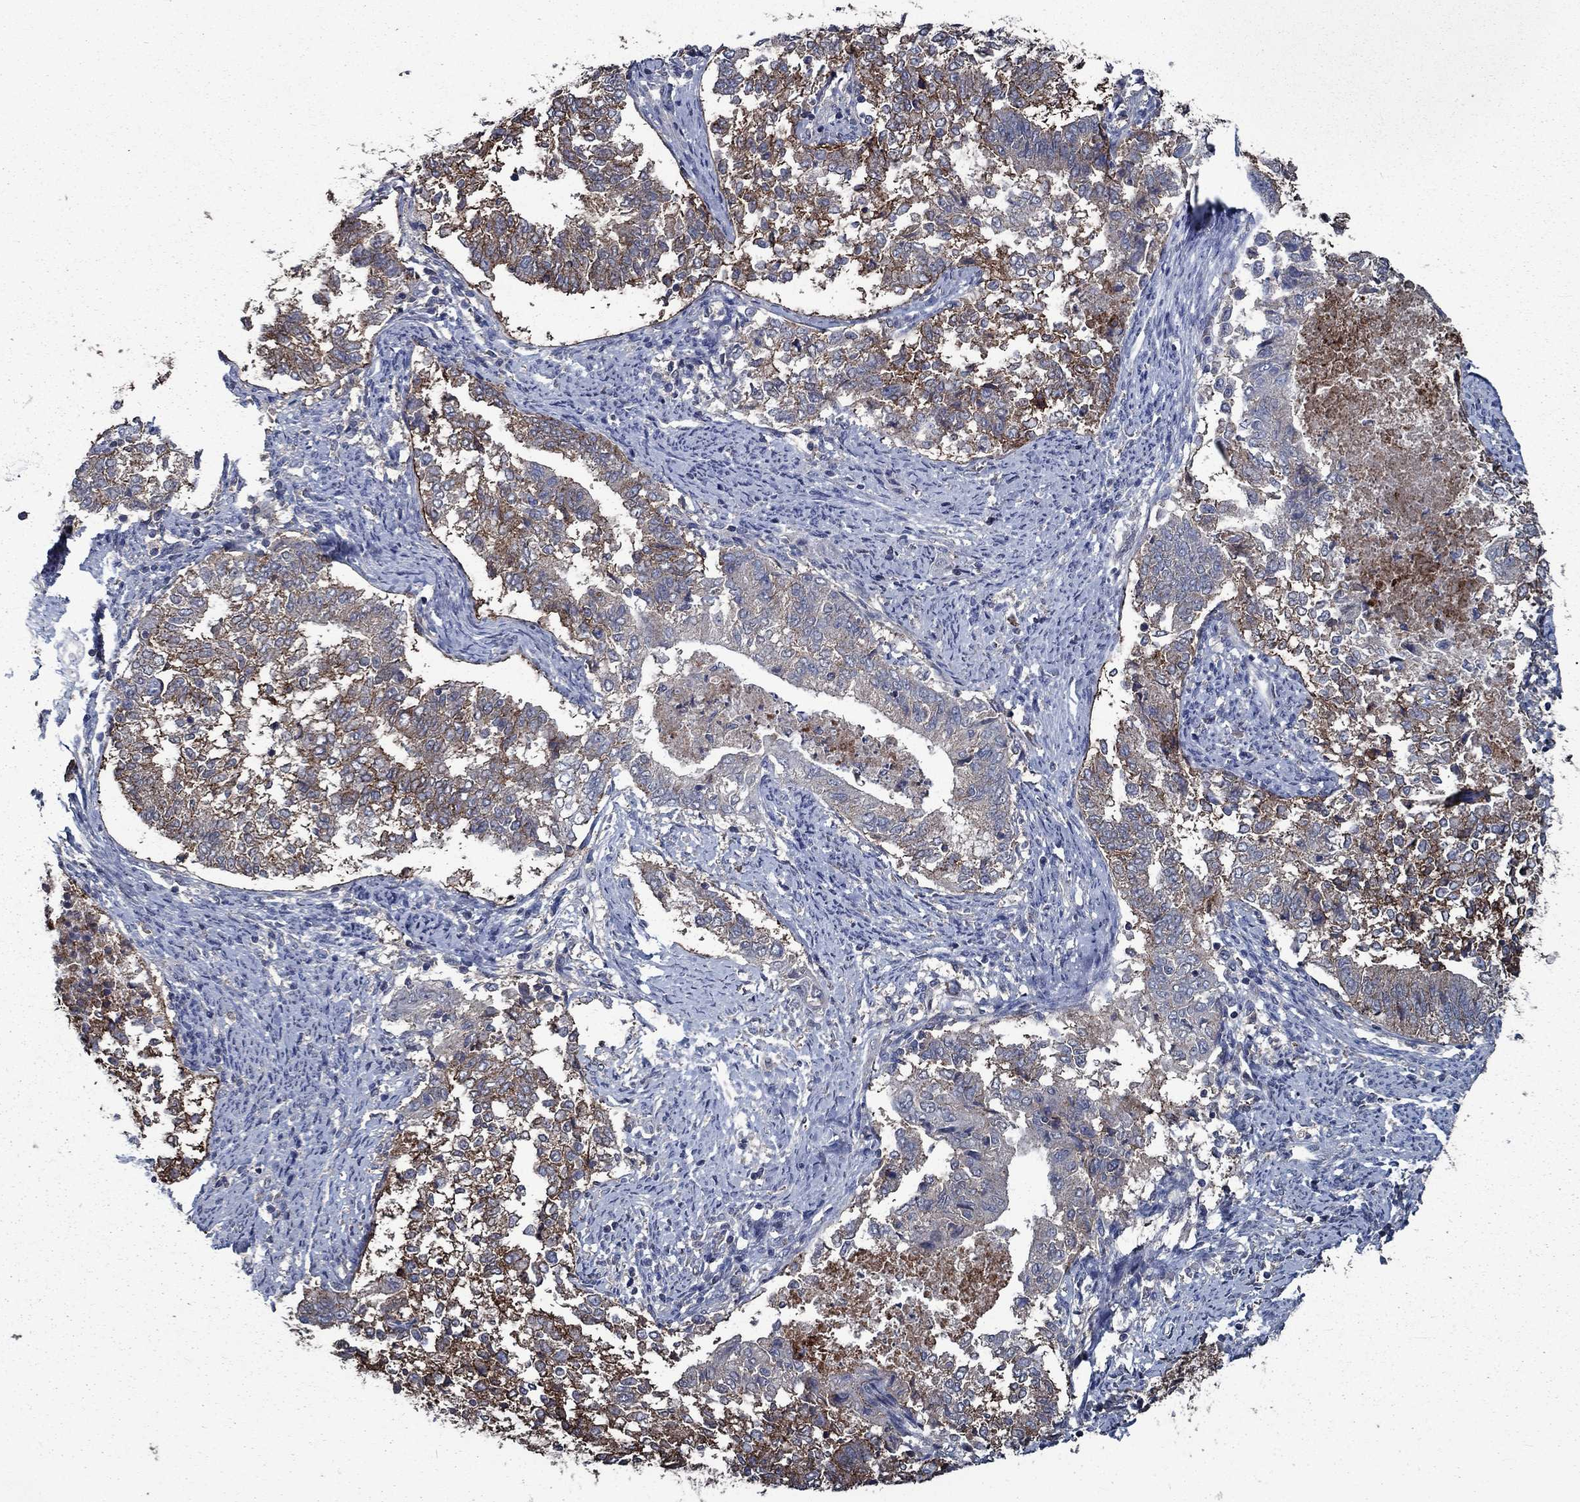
{"staining": {"intensity": "strong", "quantity": "<25%", "location": "cytoplasmic/membranous"}, "tissue": "endometrial cancer", "cell_type": "Tumor cells", "image_type": "cancer", "snomed": [{"axis": "morphology", "description": "Adenocarcinoma, NOS"}, {"axis": "topography", "description": "Endometrium"}], "caption": "Adenocarcinoma (endometrial) stained with DAB immunohistochemistry demonstrates medium levels of strong cytoplasmic/membranous expression in about <25% of tumor cells.", "gene": "SLC44A1", "patient": {"sex": "female", "age": 65}}